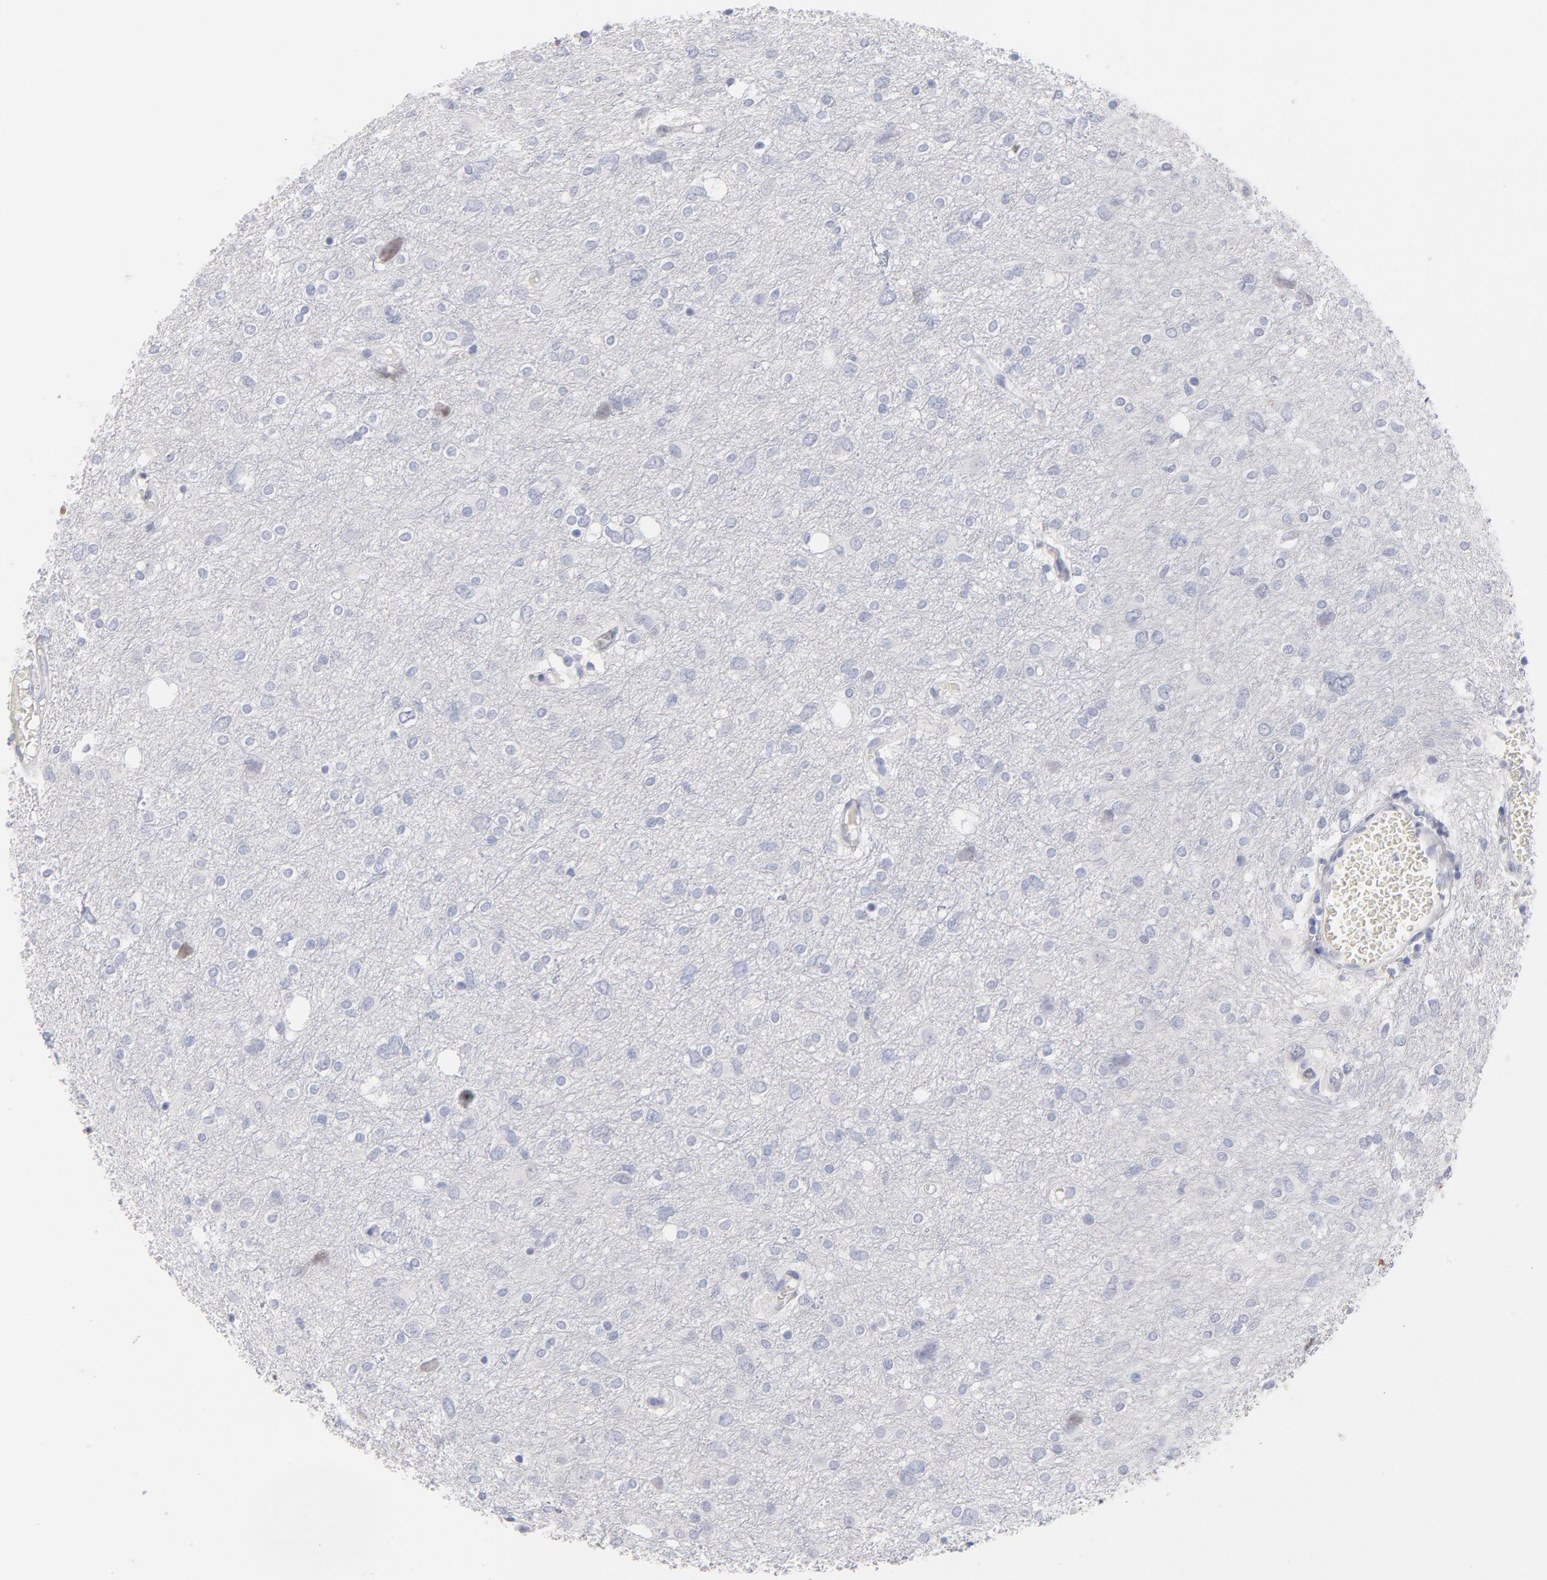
{"staining": {"intensity": "negative", "quantity": "none", "location": "none"}, "tissue": "glioma", "cell_type": "Tumor cells", "image_type": "cancer", "snomed": [{"axis": "morphology", "description": "Glioma, malignant, High grade"}, {"axis": "topography", "description": "Brain"}], "caption": "High-grade glioma (malignant) was stained to show a protein in brown. There is no significant positivity in tumor cells.", "gene": "MCM7", "patient": {"sex": "female", "age": 59}}